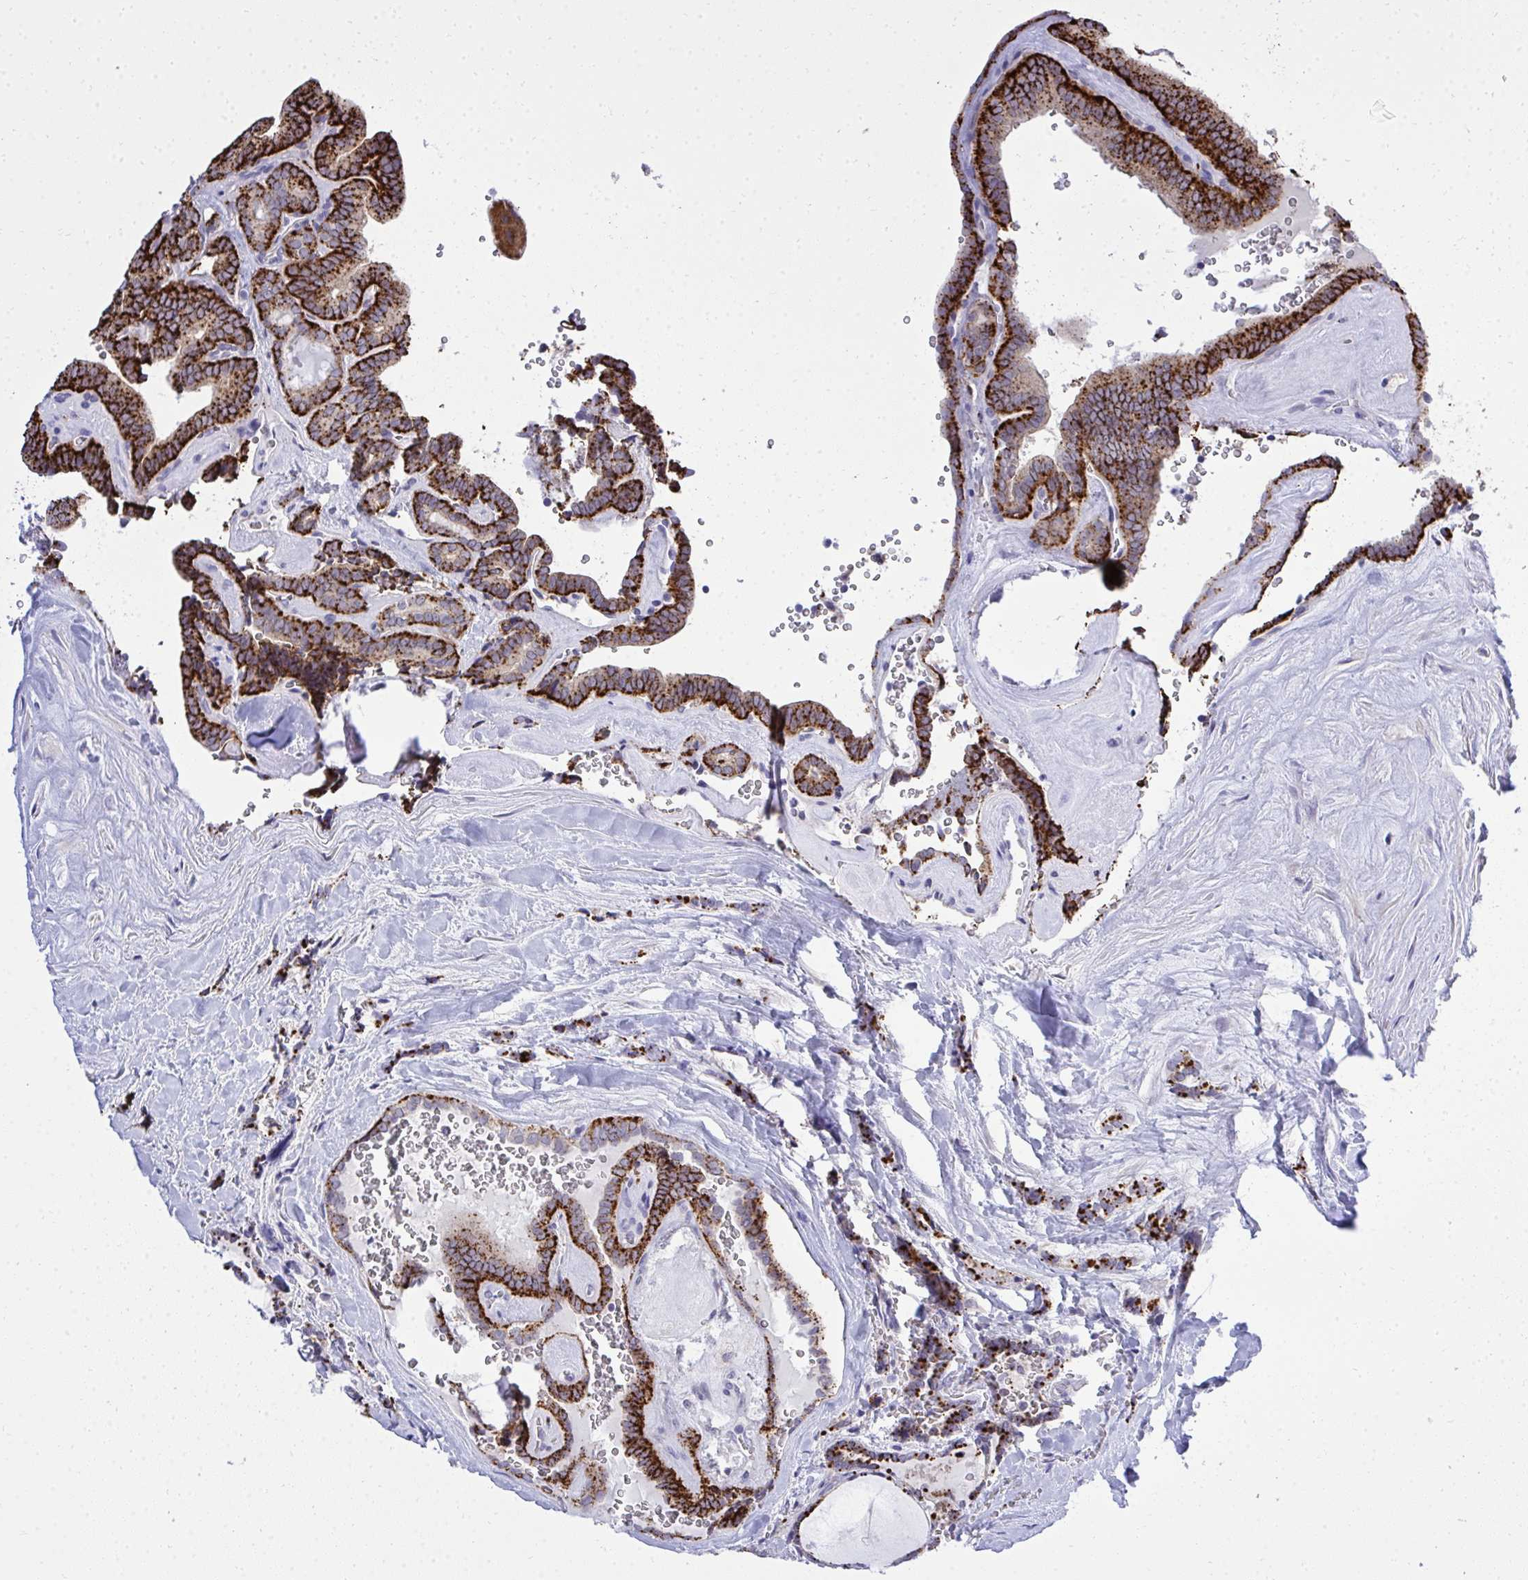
{"staining": {"intensity": "strong", "quantity": ">75%", "location": "cytoplasmic/membranous"}, "tissue": "thyroid cancer", "cell_type": "Tumor cells", "image_type": "cancer", "snomed": [{"axis": "morphology", "description": "Papillary adenocarcinoma, NOS"}, {"axis": "topography", "description": "Thyroid gland"}], "caption": "Thyroid cancer (papillary adenocarcinoma) tissue demonstrates strong cytoplasmic/membranous staining in about >75% of tumor cells", "gene": "XAF1", "patient": {"sex": "female", "age": 21}}